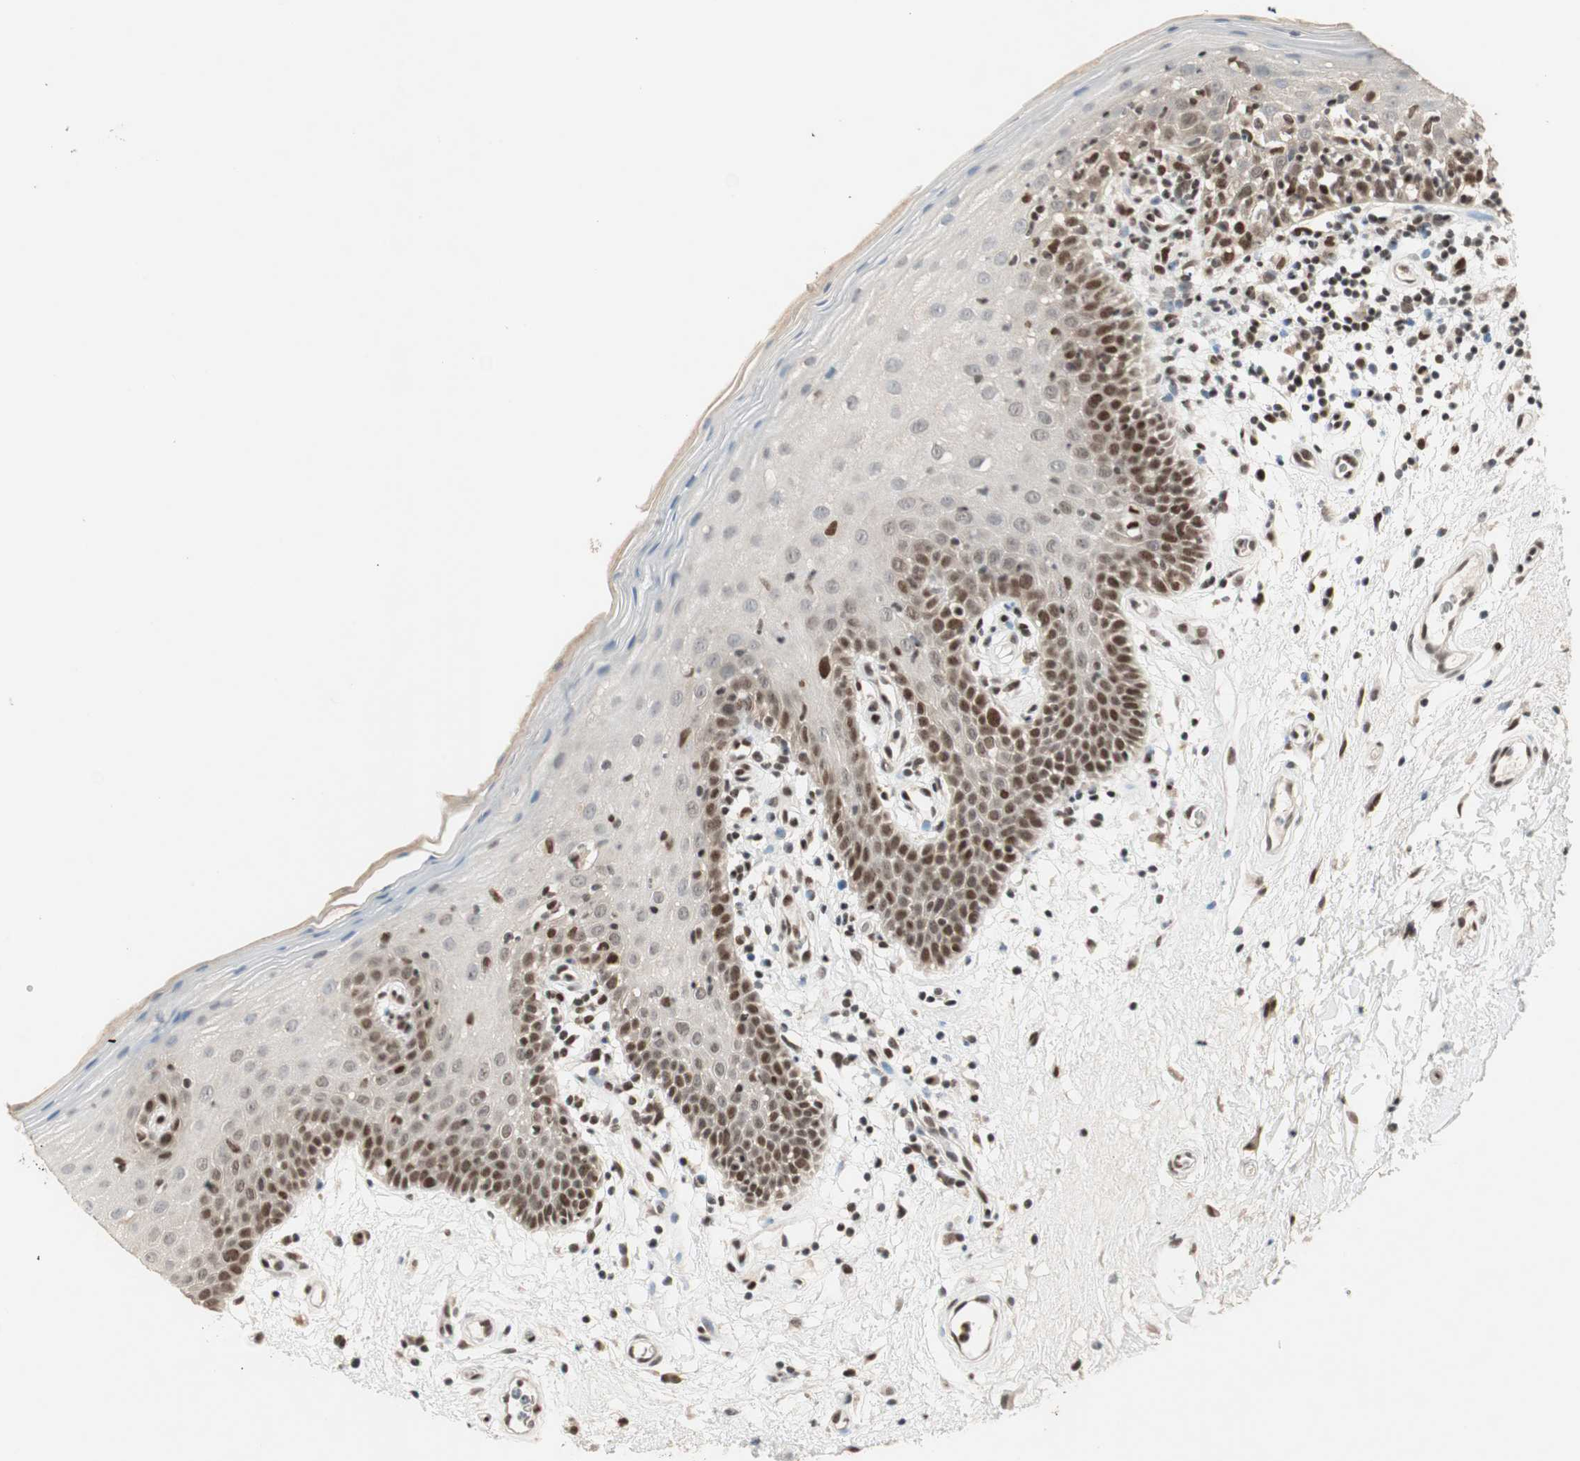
{"staining": {"intensity": "strong", "quantity": "25%-75%", "location": "cytoplasmic/membranous,nuclear"}, "tissue": "oral mucosa", "cell_type": "Squamous epithelial cells", "image_type": "normal", "snomed": [{"axis": "morphology", "description": "Normal tissue, NOS"}, {"axis": "morphology", "description": "Squamous cell carcinoma, NOS"}, {"axis": "topography", "description": "Skeletal muscle"}, {"axis": "topography", "description": "Oral tissue"}, {"axis": "topography", "description": "Head-Neck"}], "caption": "Normal oral mucosa was stained to show a protein in brown. There is high levels of strong cytoplasmic/membranous,nuclear expression in approximately 25%-75% of squamous epithelial cells. Using DAB (brown) and hematoxylin (blue) stains, captured at high magnification using brightfield microscopy.", "gene": "MDC1", "patient": {"sex": "male", "age": 71}}